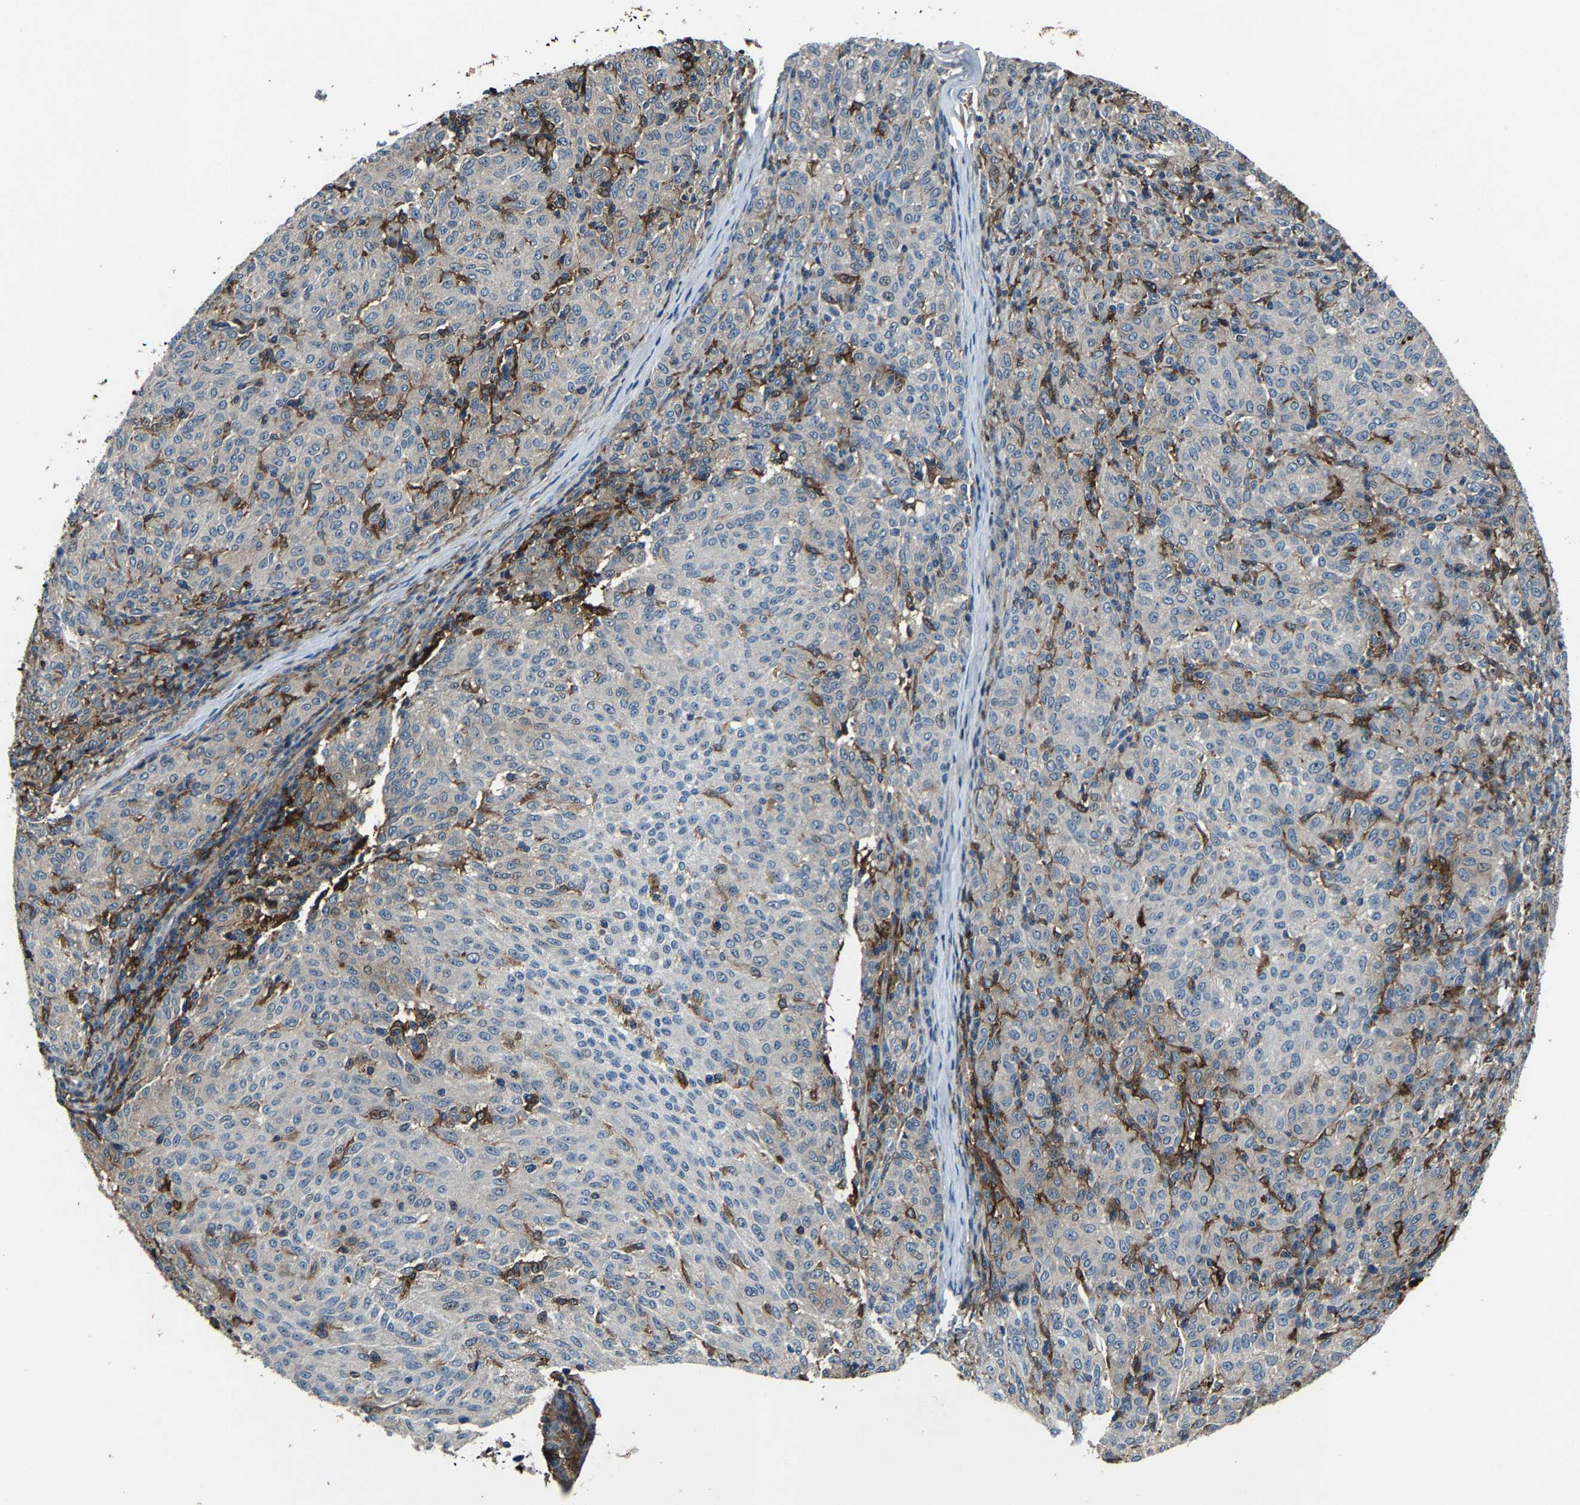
{"staining": {"intensity": "negative", "quantity": "none", "location": "none"}, "tissue": "melanoma", "cell_type": "Tumor cells", "image_type": "cancer", "snomed": [{"axis": "morphology", "description": "Malignant melanoma, NOS"}, {"axis": "topography", "description": "Skin"}], "caption": "Histopathology image shows no significant protein positivity in tumor cells of melanoma.", "gene": "PCNX2", "patient": {"sex": "female", "age": 72}}